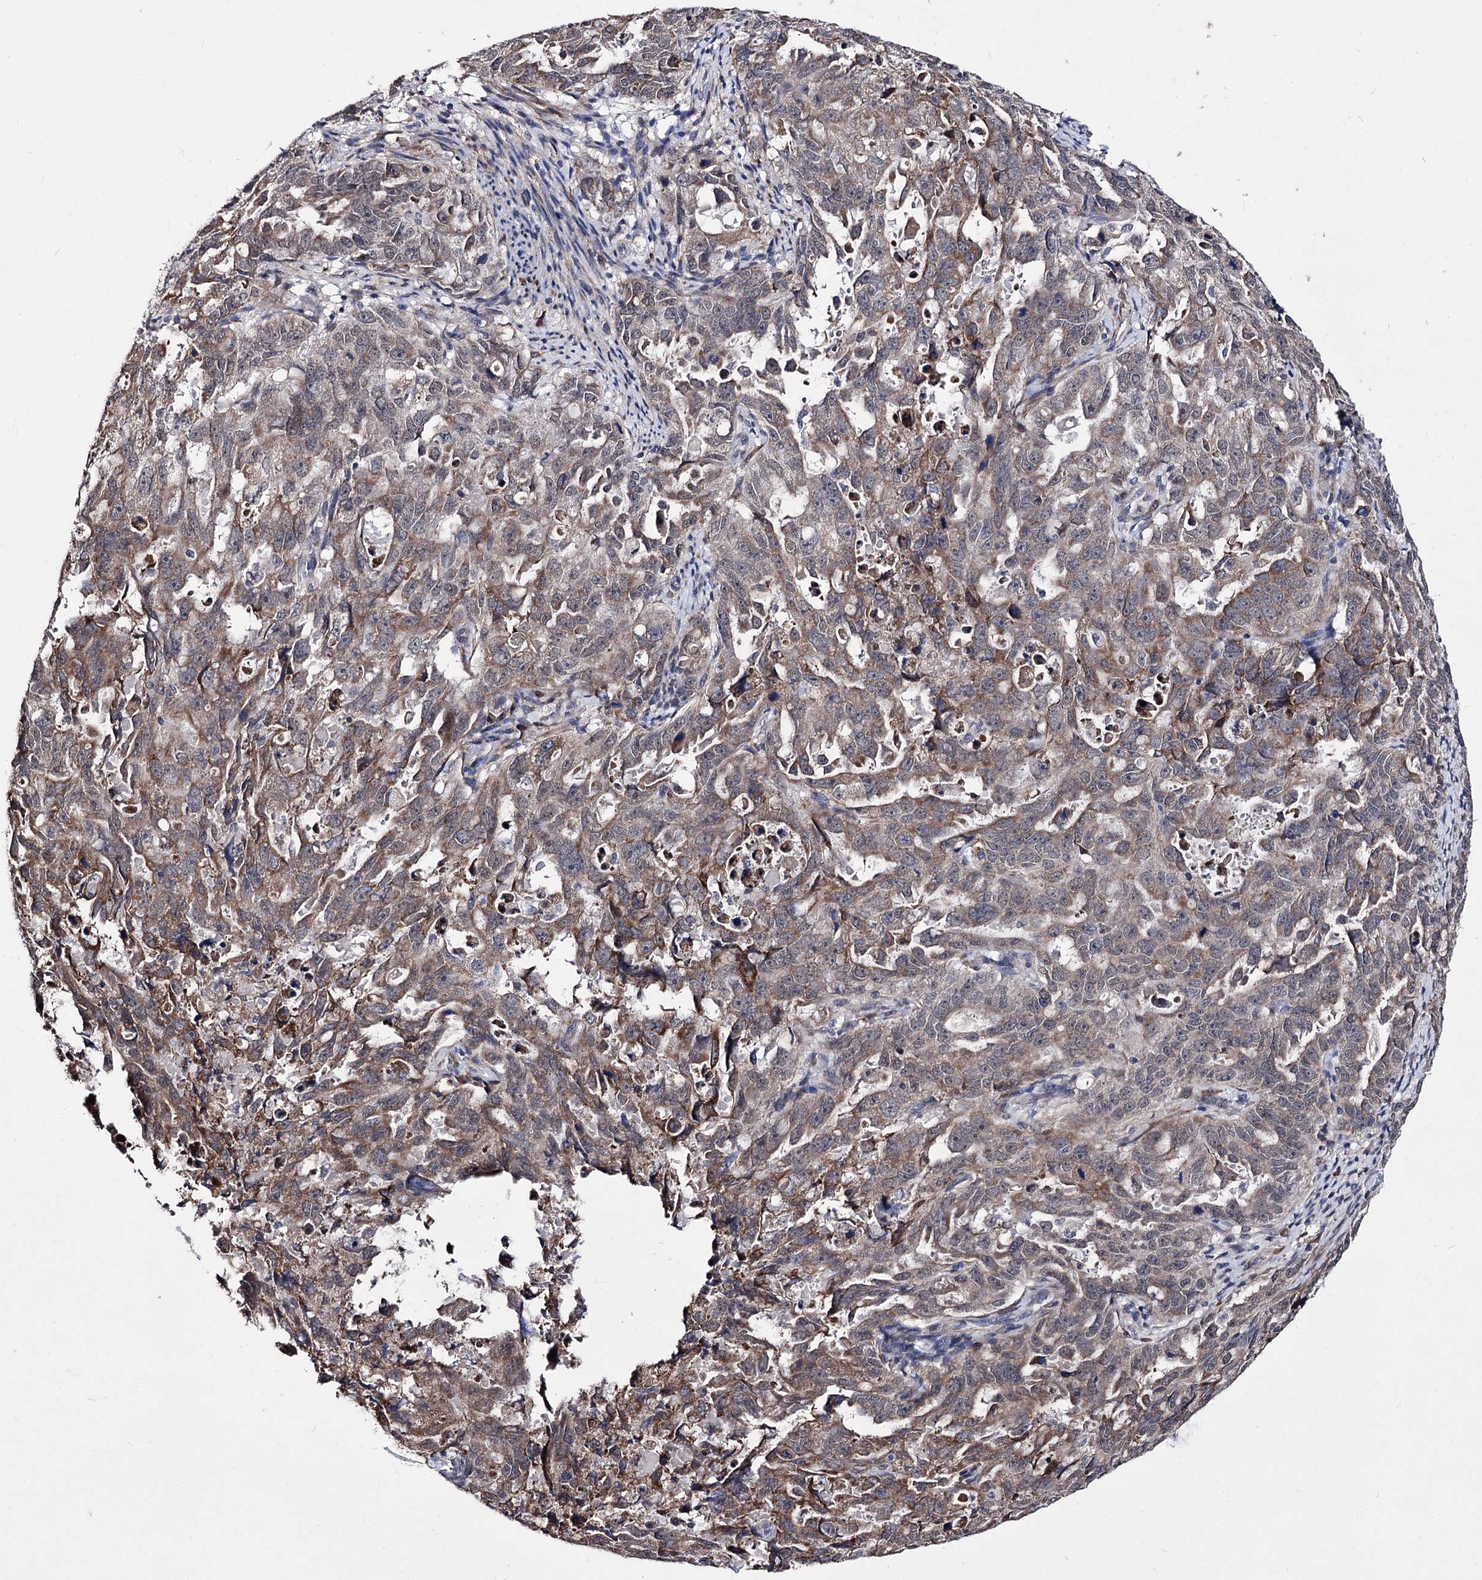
{"staining": {"intensity": "moderate", "quantity": "25%-75%", "location": "cytoplasmic/membranous"}, "tissue": "endometrial cancer", "cell_type": "Tumor cells", "image_type": "cancer", "snomed": [{"axis": "morphology", "description": "Adenocarcinoma, NOS"}, {"axis": "topography", "description": "Endometrium"}], "caption": "Endometrial adenocarcinoma stained for a protein exhibits moderate cytoplasmic/membranous positivity in tumor cells.", "gene": "PPRC1", "patient": {"sex": "female", "age": 65}}